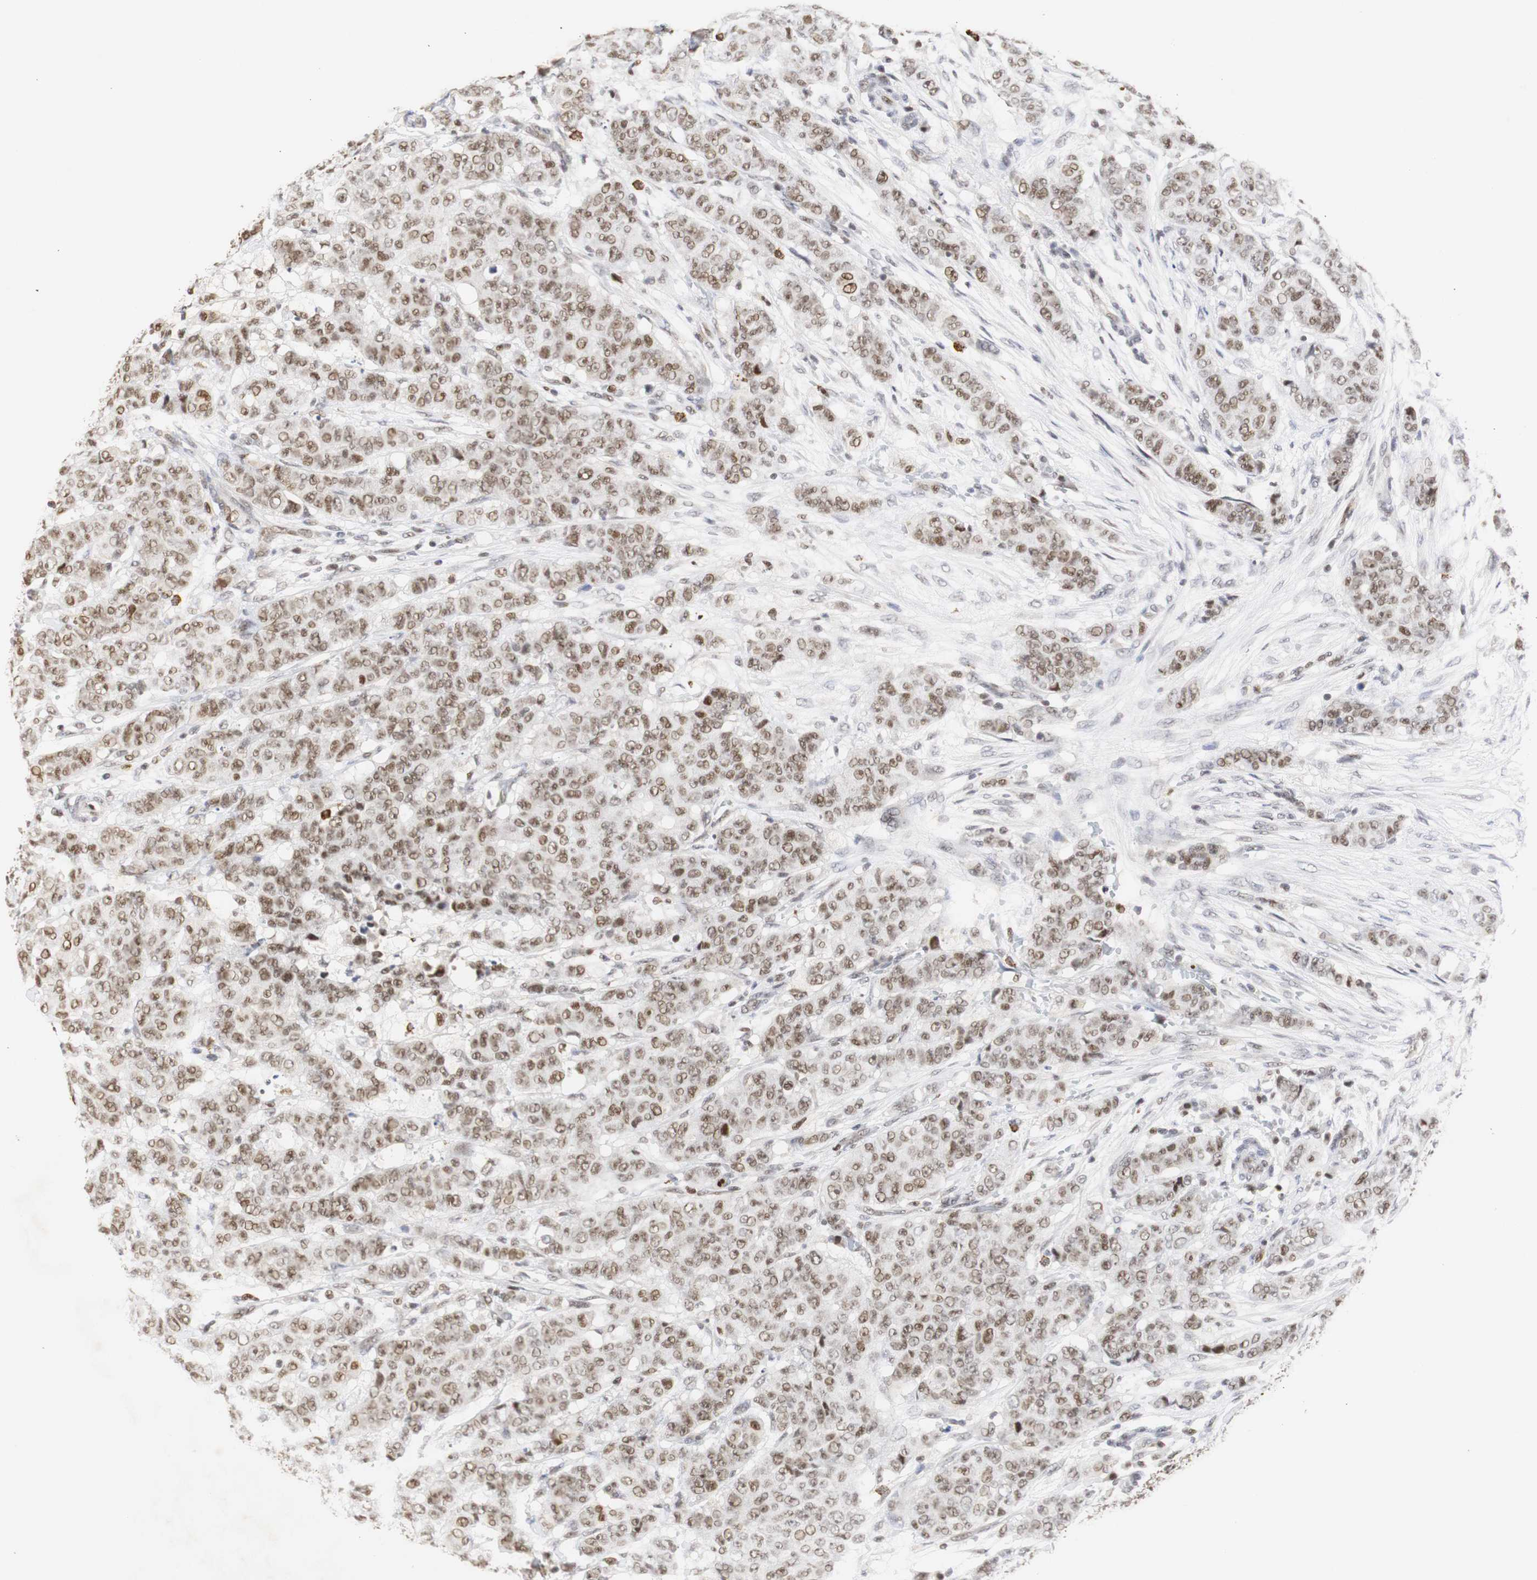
{"staining": {"intensity": "moderate", "quantity": ">75%", "location": "nuclear"}, "tissue": "breast cancer", "cell_type": "Tumor cells", "image_type": "cancer", "snomed": [{"axis": "morphology", "description": "Duct carcinoma"}, {"axis": "topography", "description": "Breast"}], "caption": "A brown stain highlights moderate nuclear positivity of a protein in breast cancer tumor cells.", "gene": "ZFC3H1", "patient": {"sex": "female", "age": 40}}